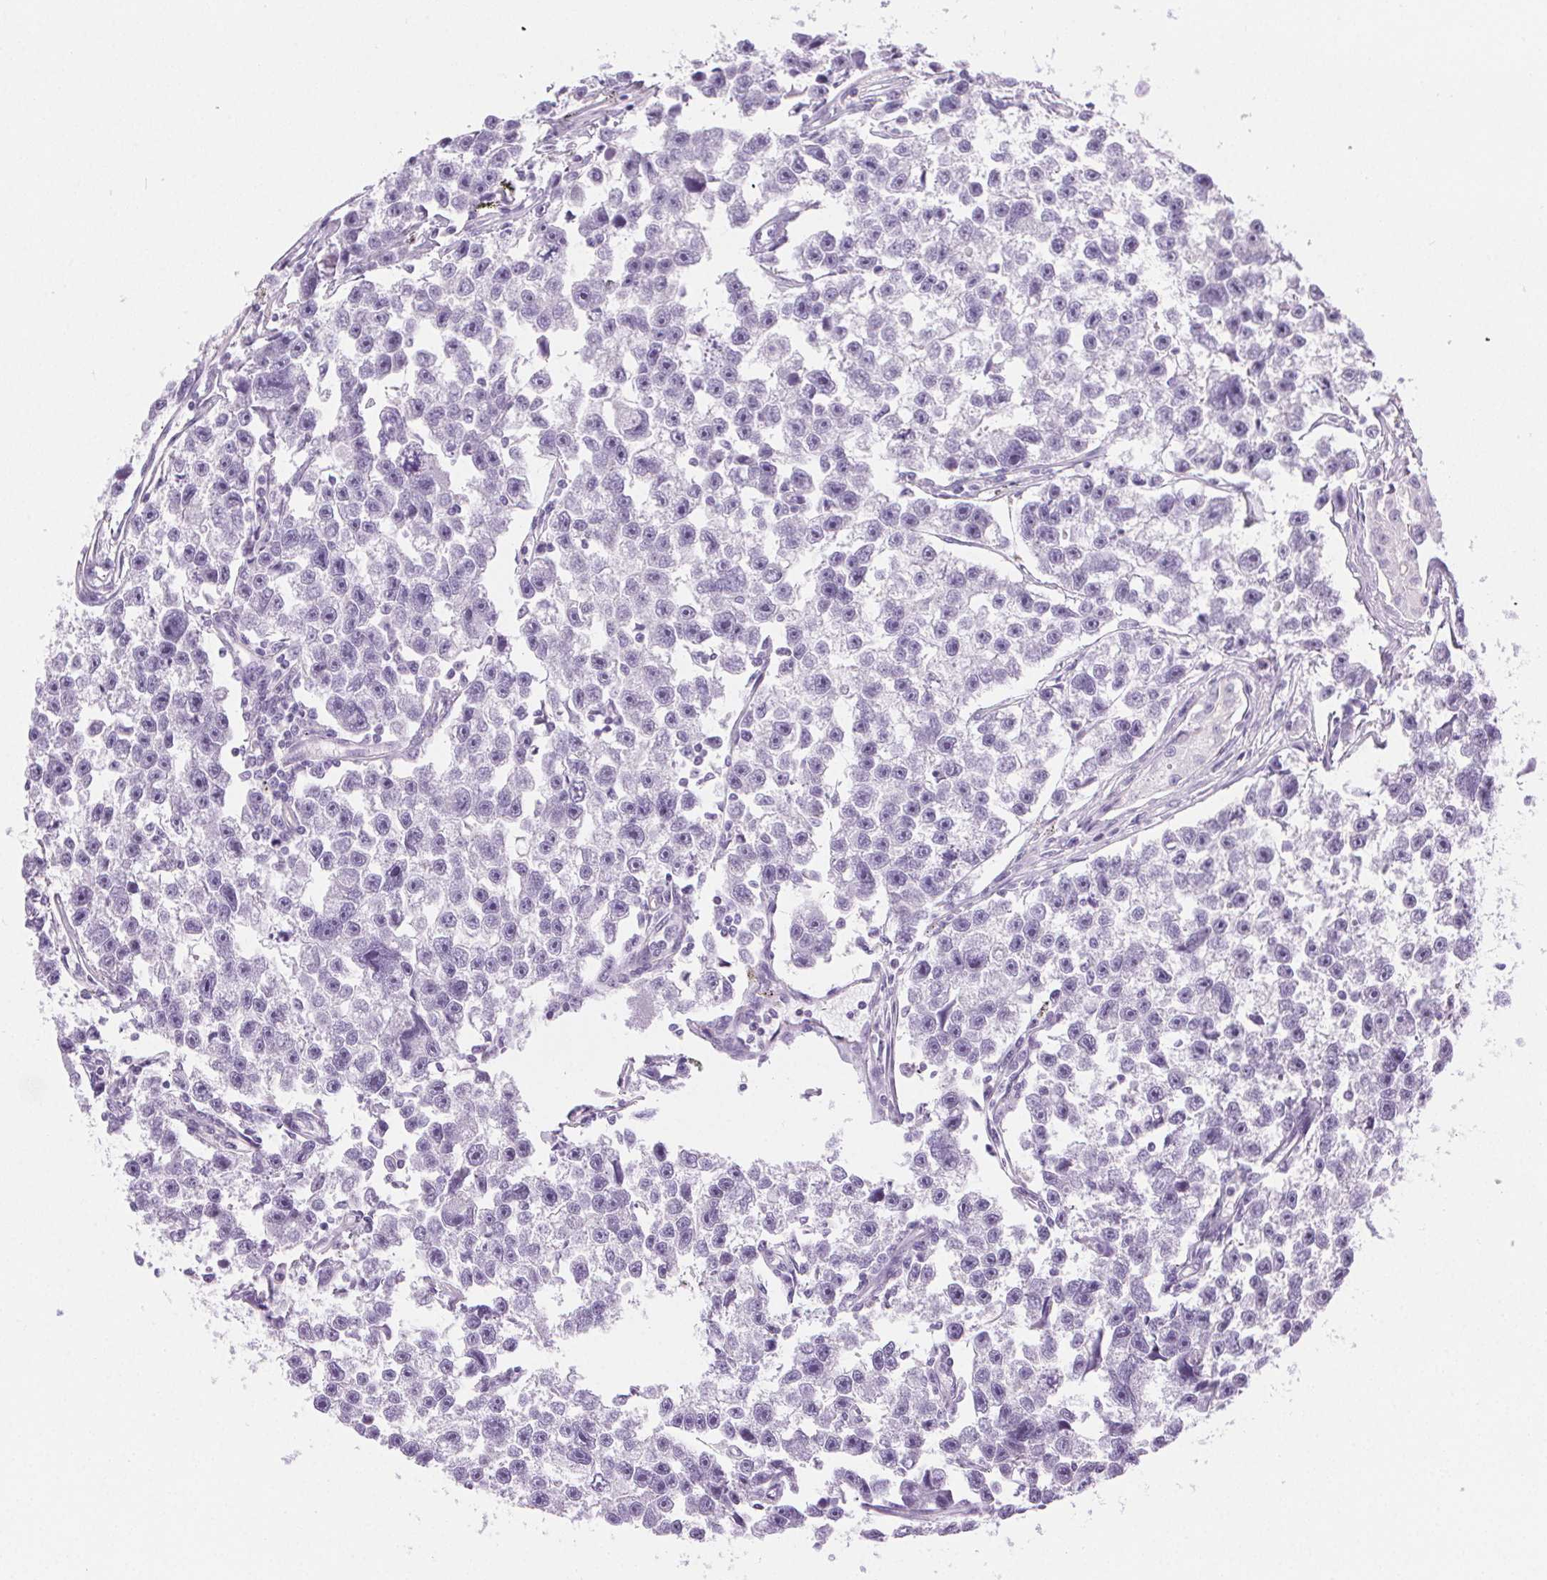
{"staining": {"intensity": "negative", "quantity": "none", "location": "none"}, "tissue": "testis cancer", "cell_type": "Tumor cells", "image_type": "cancer", "snomed": [{"axis": "morphology", "description": "Seminoma, NOS"}, {"axis": "topography", "description": "Testis"}], "caption": "Seminoma (testis) was stained to show a protein in brown. There is no significant positivity in tumor cells.", "gene": "TMEM45A", "patient": {"sex": "male", "age": 26}}